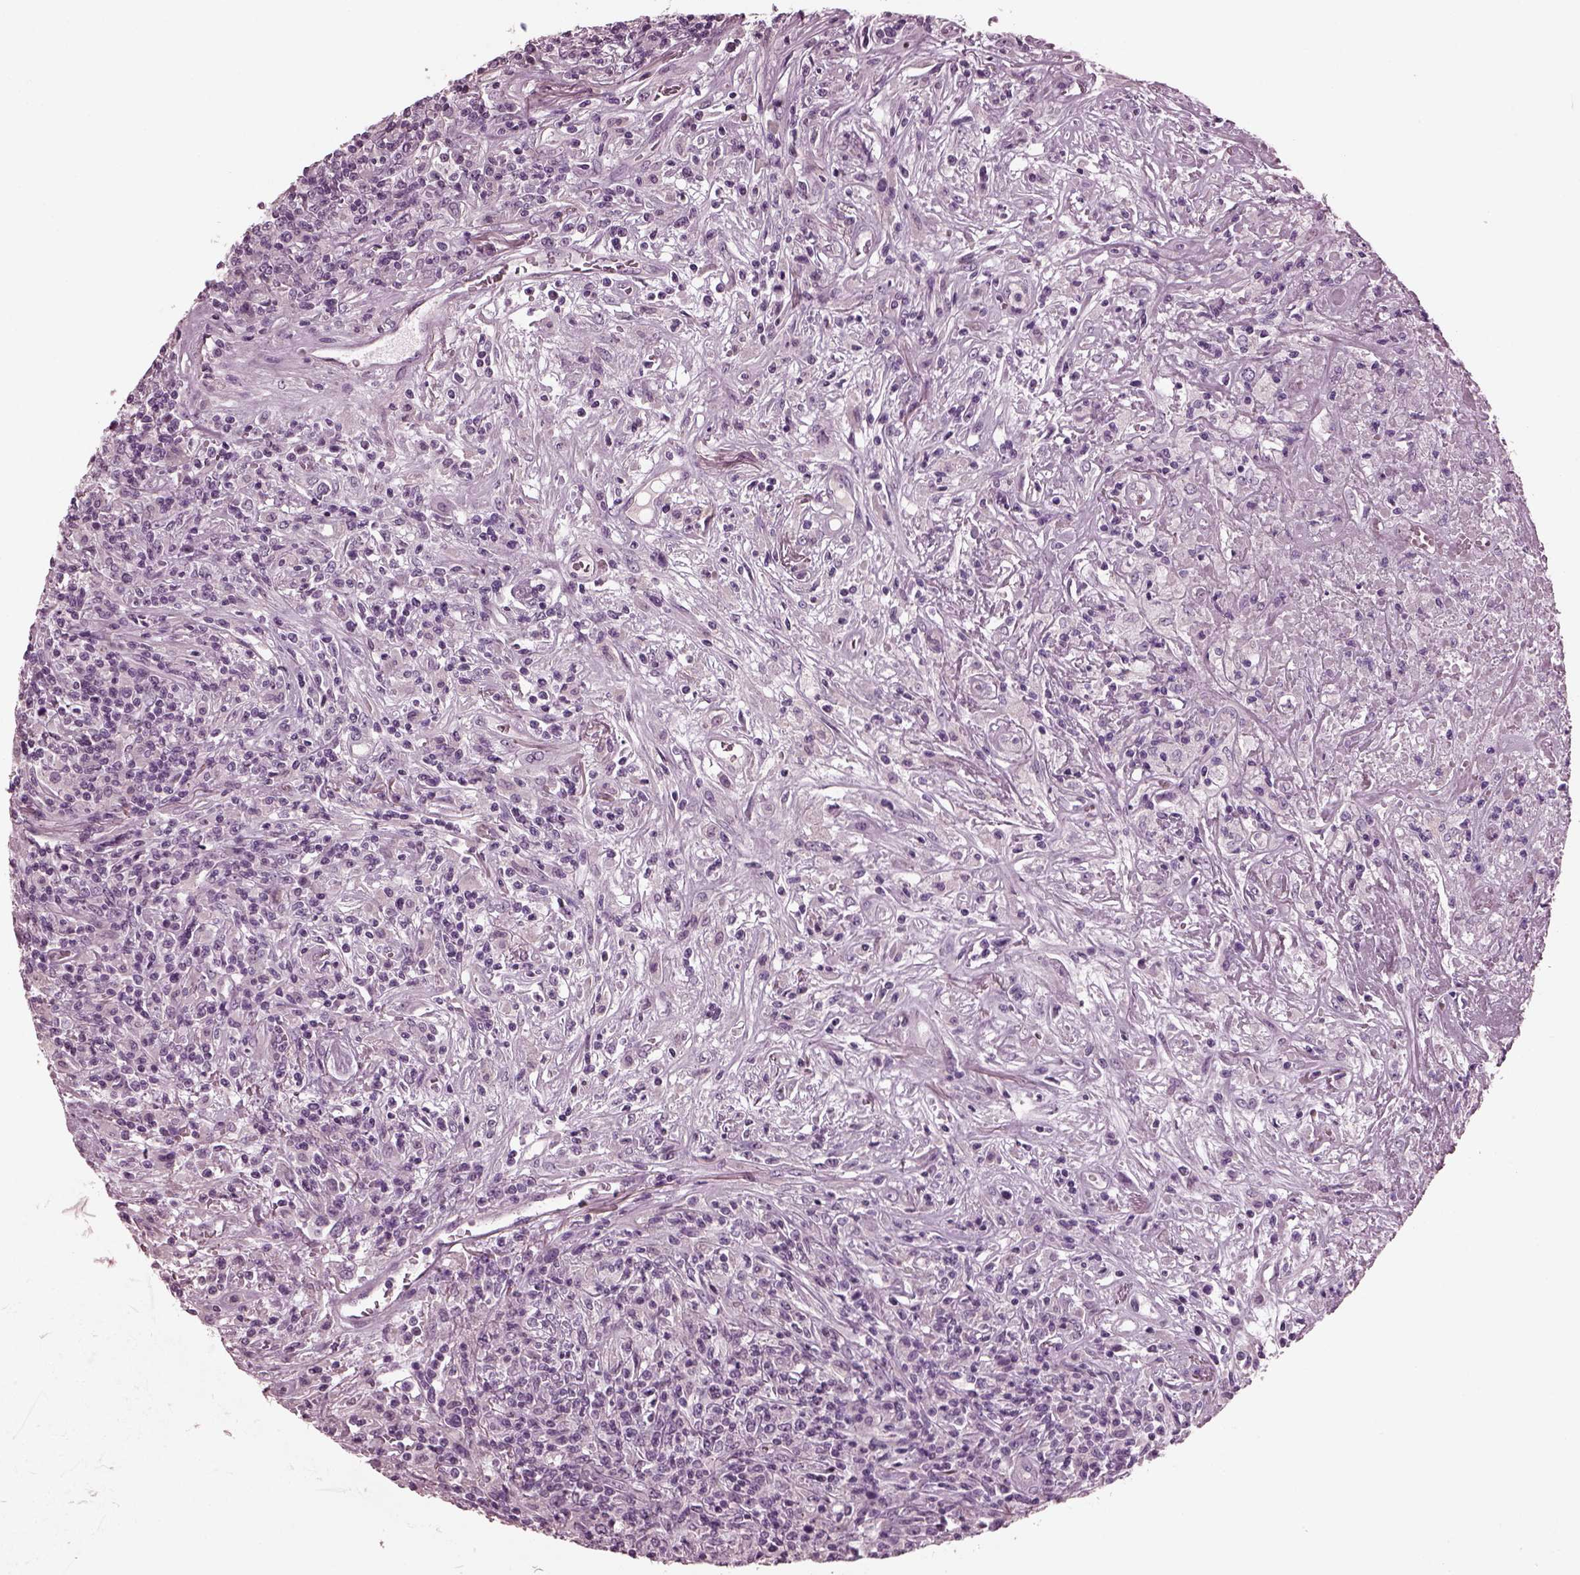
{"staining": {"intensity": "negative", "quantity": "none", "location": "none"}, "tissue": "lymphoma", "cell_type": "Tumor cells", "image_type": "cancer", "snomed": [{"axis": "morphology", "description": "Malignant lymphoma, non-Hodgkin's type, High grade"}, {"axis": "topography", "description": "Lung"}], "caption": "An immunohistochemistry micrograph of high-grade malignant lymphoma, non-Hodgkin's type is shown. There is no staining in tumor cells of high-grade malignant lymphoma, non-Hodgkin's type.", "gene": "MIB2", "patient": {"sex": "male", "age": 79}}